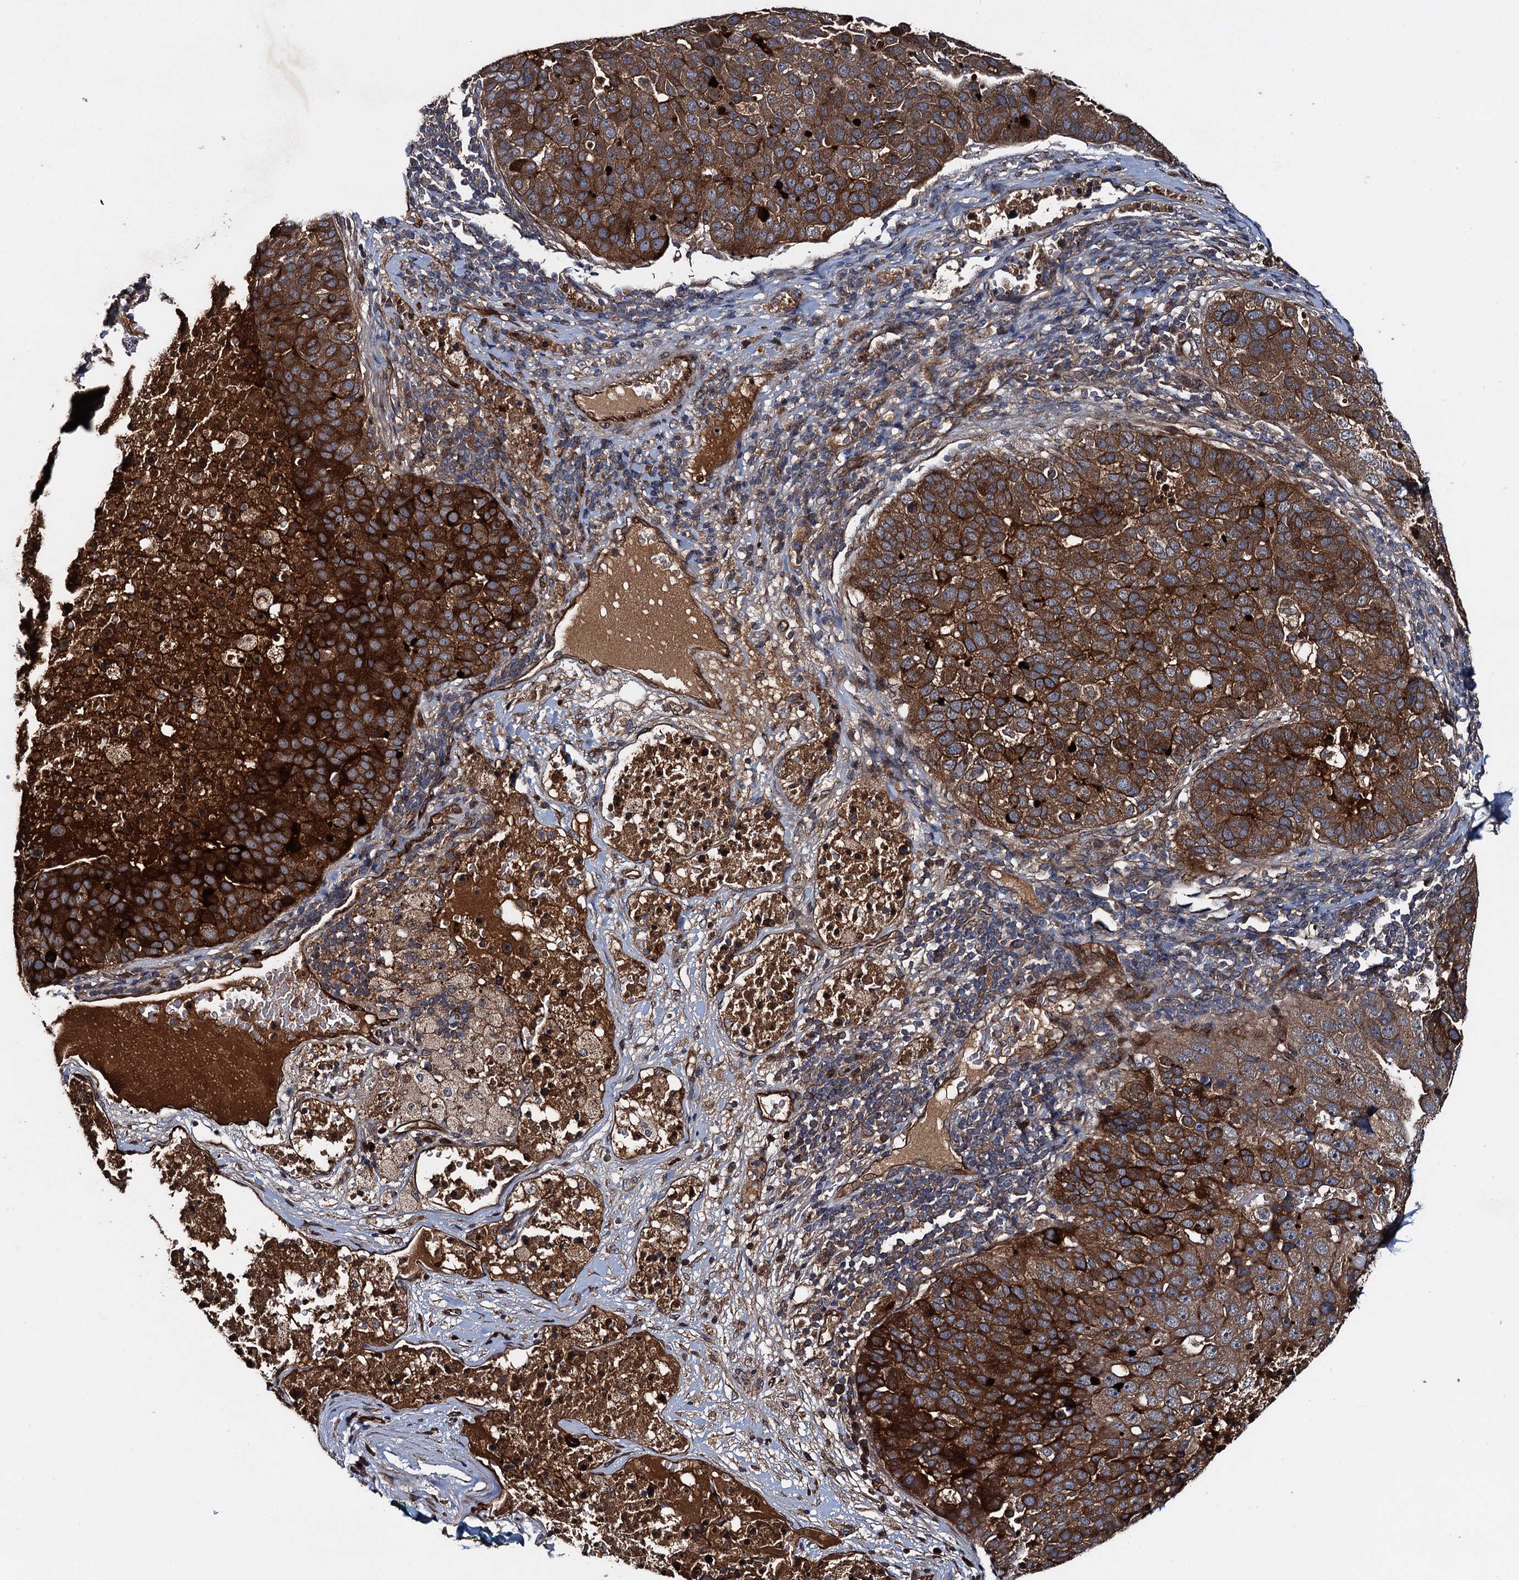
{"staining": {"intensity": "strong", "quantity": ">75%", "location": "cytoplasmic/membranous"}, "tissue": "pancreatic cancer", "cell_type": "Tumor cells", "image_type": "cancer", "snomed": [{"axis": "morphology", "description": "Adenocarcinoma, NOS"}, {"axis": "topography", "description": "Pancreas"}], "caption": "A brown stain highlights strong cytoplasmic/membranous positivity of a protein in human adenocarcinoma (pancreatic) tumor cells. The protein is stained brown, and the nuclei are stained in blue (DAB (3,3'-diaminobenzidine) IHC with brightfield microscopy, high magnification).", "gene": "RHOBTB1", "patient": {"sex": "female", "age": 61}}